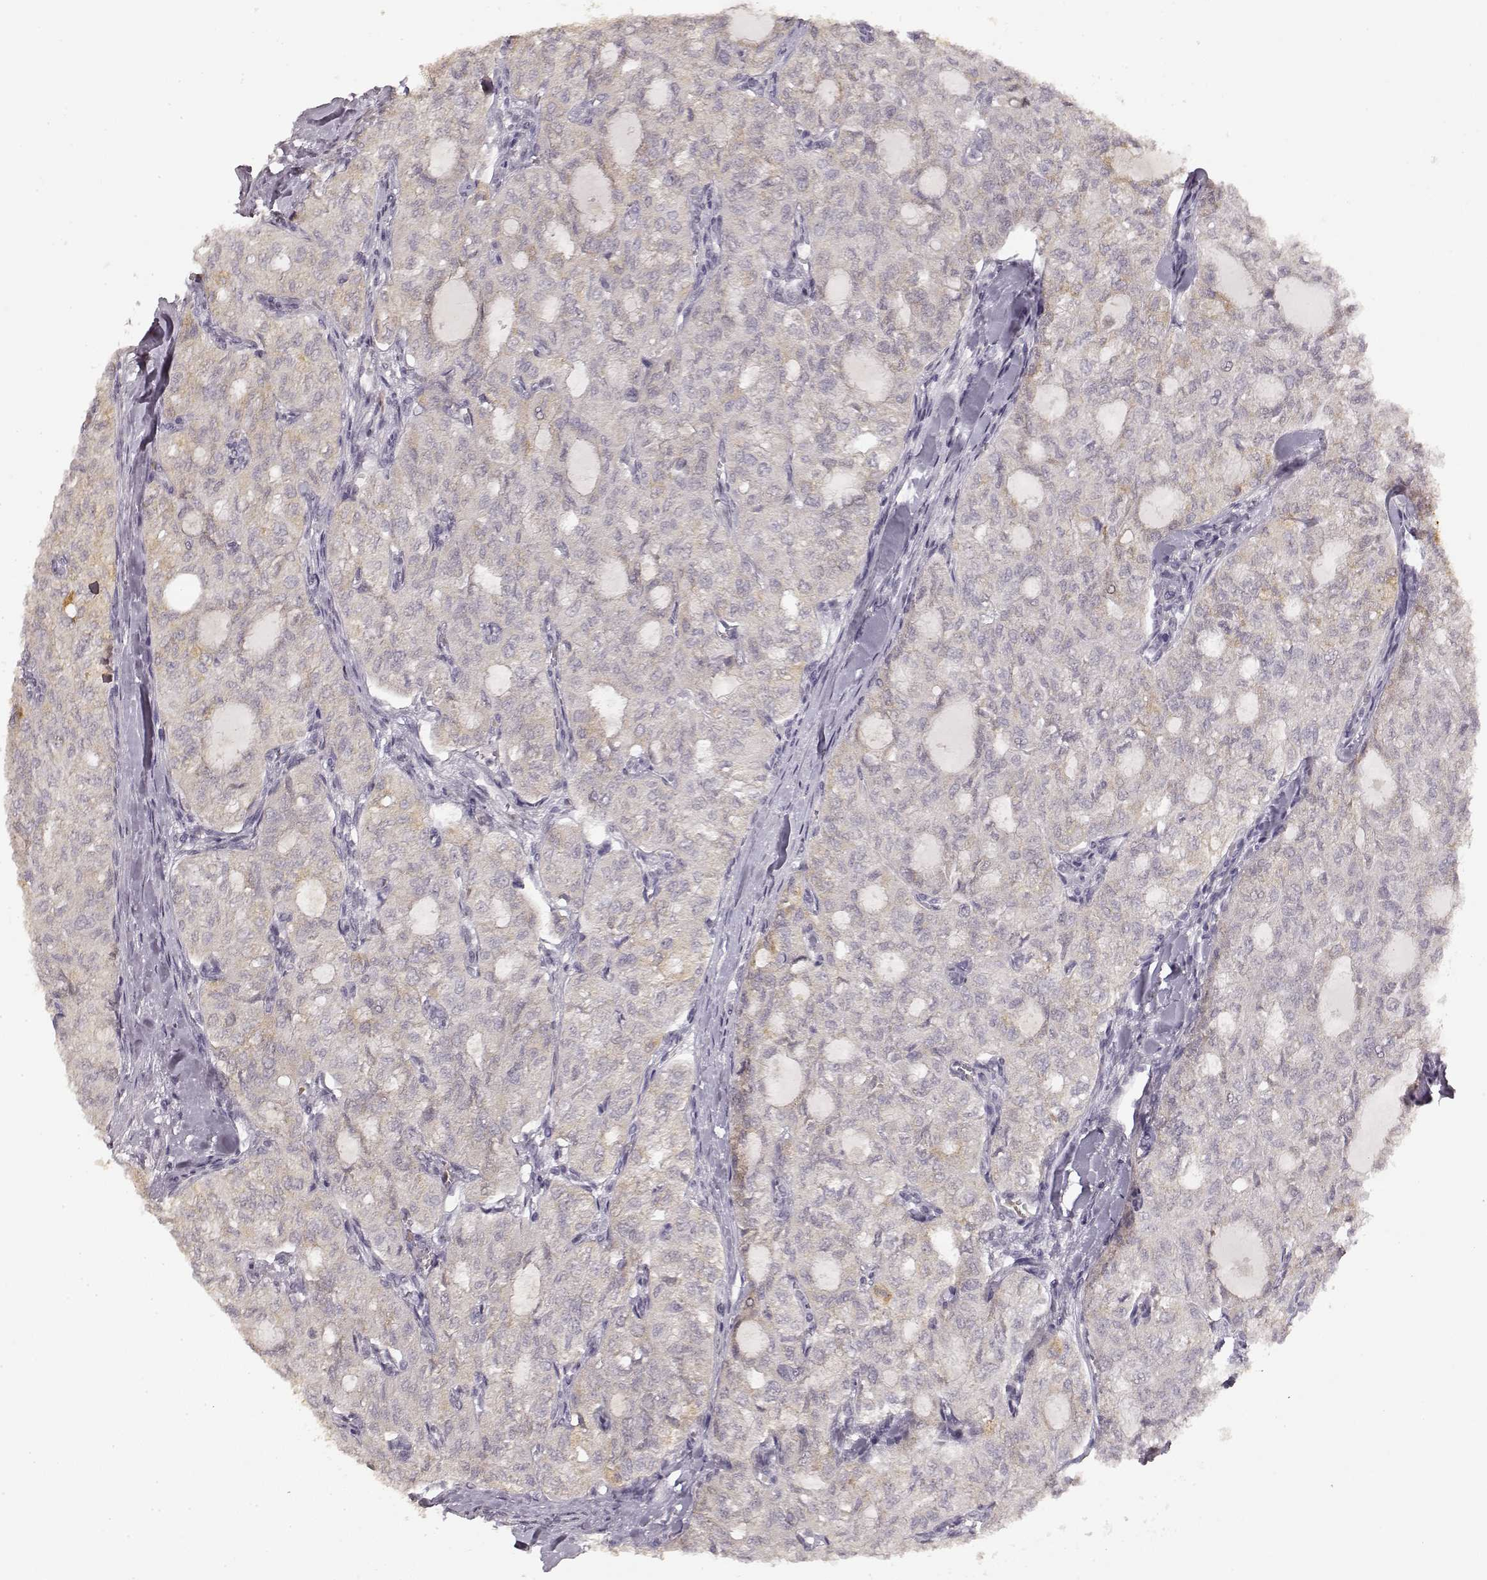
{"staining": {"intensity": "weak", "quantity": "<25%", "location": "cytoplasmic/membranous"}, "tissue": "thyroid cancer", "cell_type": "Tumor cells", "image_type": "cancer", "snomed": [{"axis": "morphology", "description": "Follicular adenoma carcinoma, NOS"}, {"axis": "topography", "description": "Thyroid gland"}], "caption": "Tumor cells are negative for brown protein staining in thyroid follicular adenoma carcinoma. Brightfield microscopy of IHC stained with DAB (brown) and hematoxylin (blue), captured at high magnification.", "gene": "LAMC2", "patient": {"sex": "male", "age": 75}}